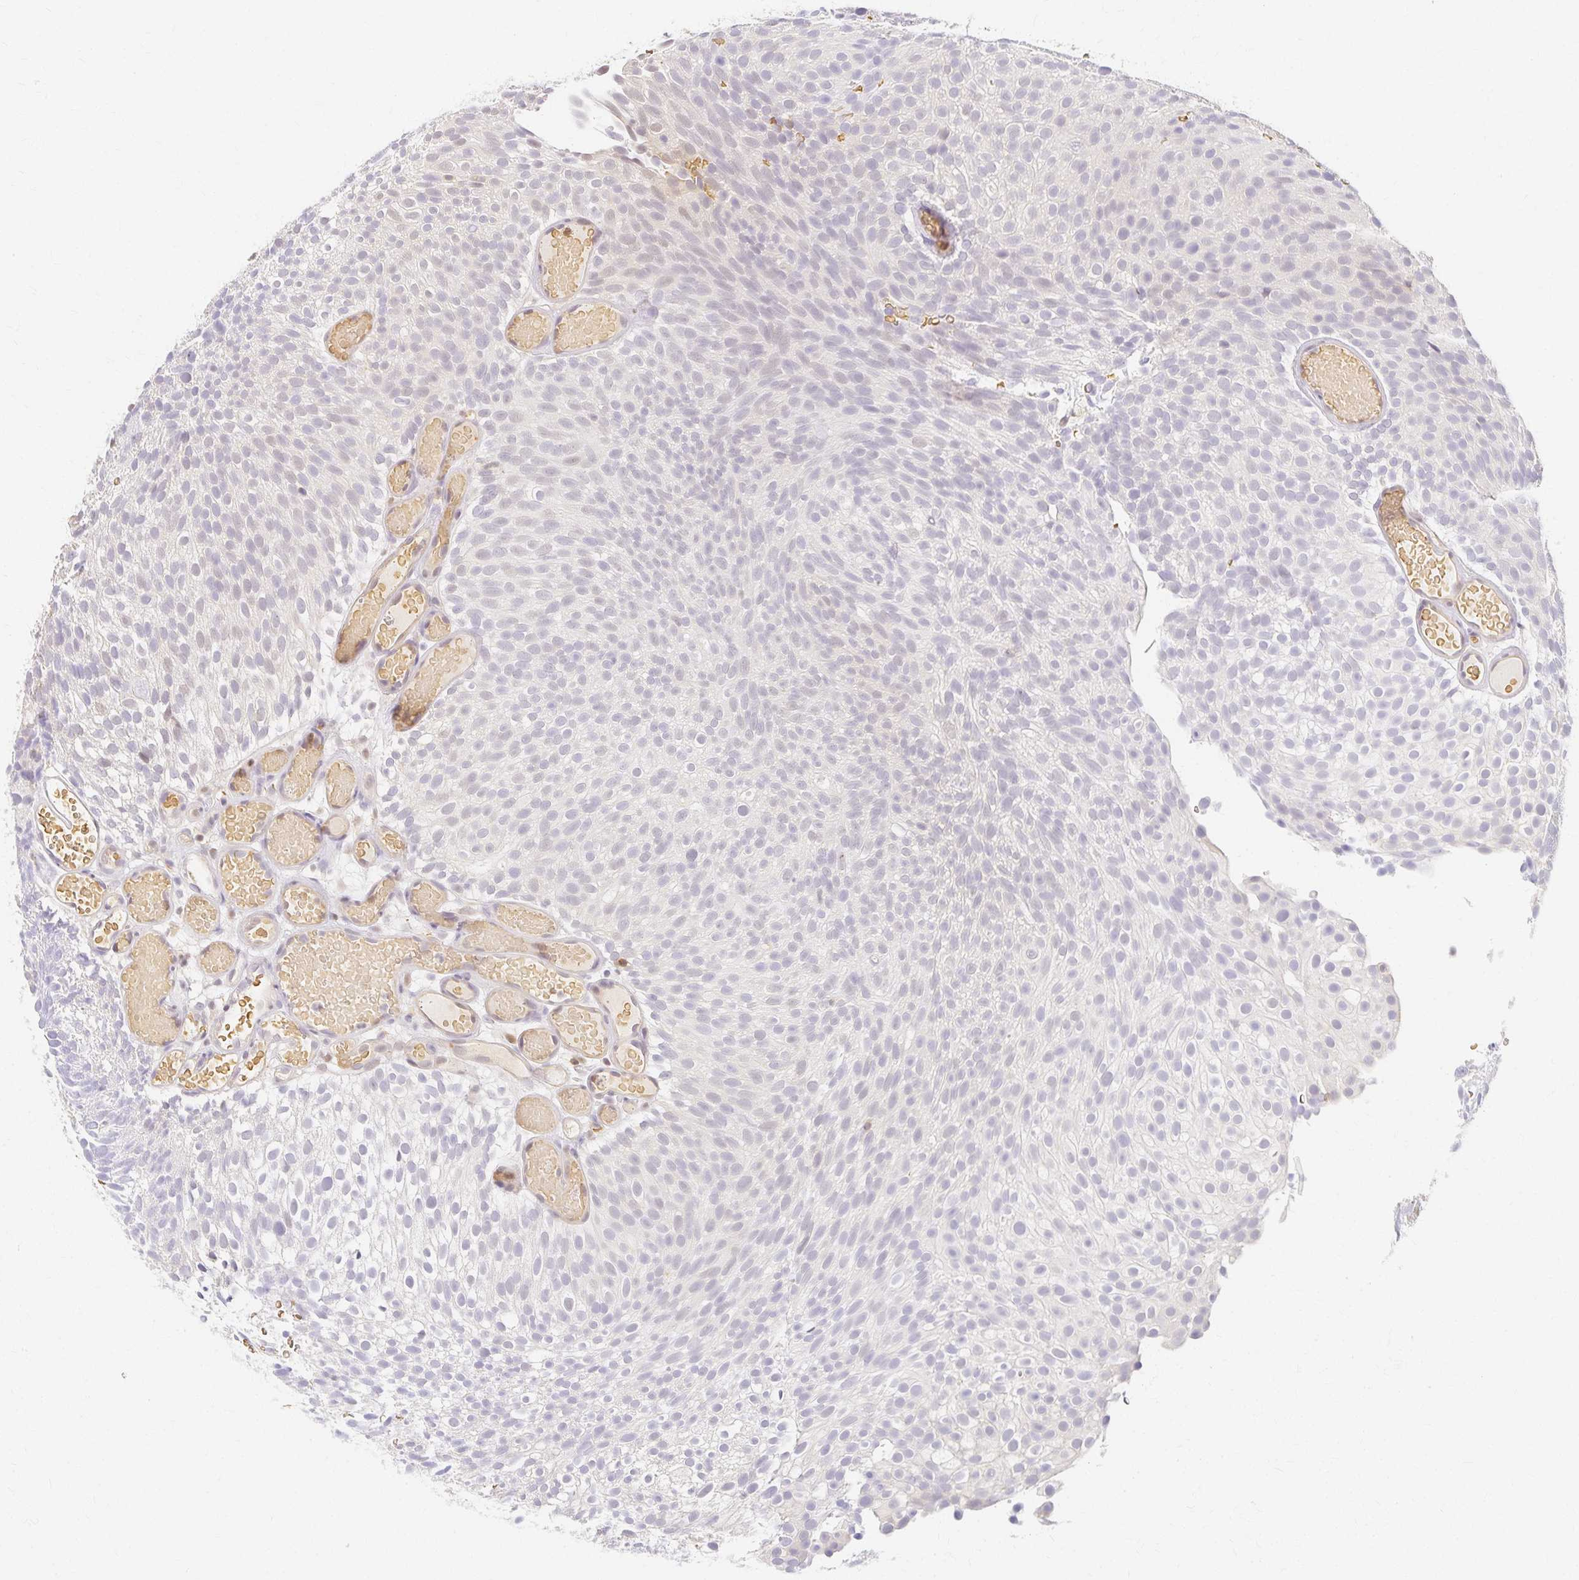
{"staining": {"intensity": "negative", "quantity": "none", "location": "none"}, "tissue": "urothelial cancer", "cell_type": "Tumor cells", "image_type": "cancer", "snomed": [{"axis": "morphology", "description": "Urothelial carcinoma, Low grade"}, {"axis": "topography", "description": "Urinary bladder"}], "caption": "Immunohistochemistry (IHC) micrograph of neoplastic tissue: urothelial cancer stained with DAB (3,3'-diaminobenzidine) demonstrates no significant protein positivity in tumor cells. (DAB (3,3'-diaminobenzidine) immunohistochemistry (IHC), high magnification).", "gene": "AZGP1", "patient": {"sex": "male", "age": 78}}